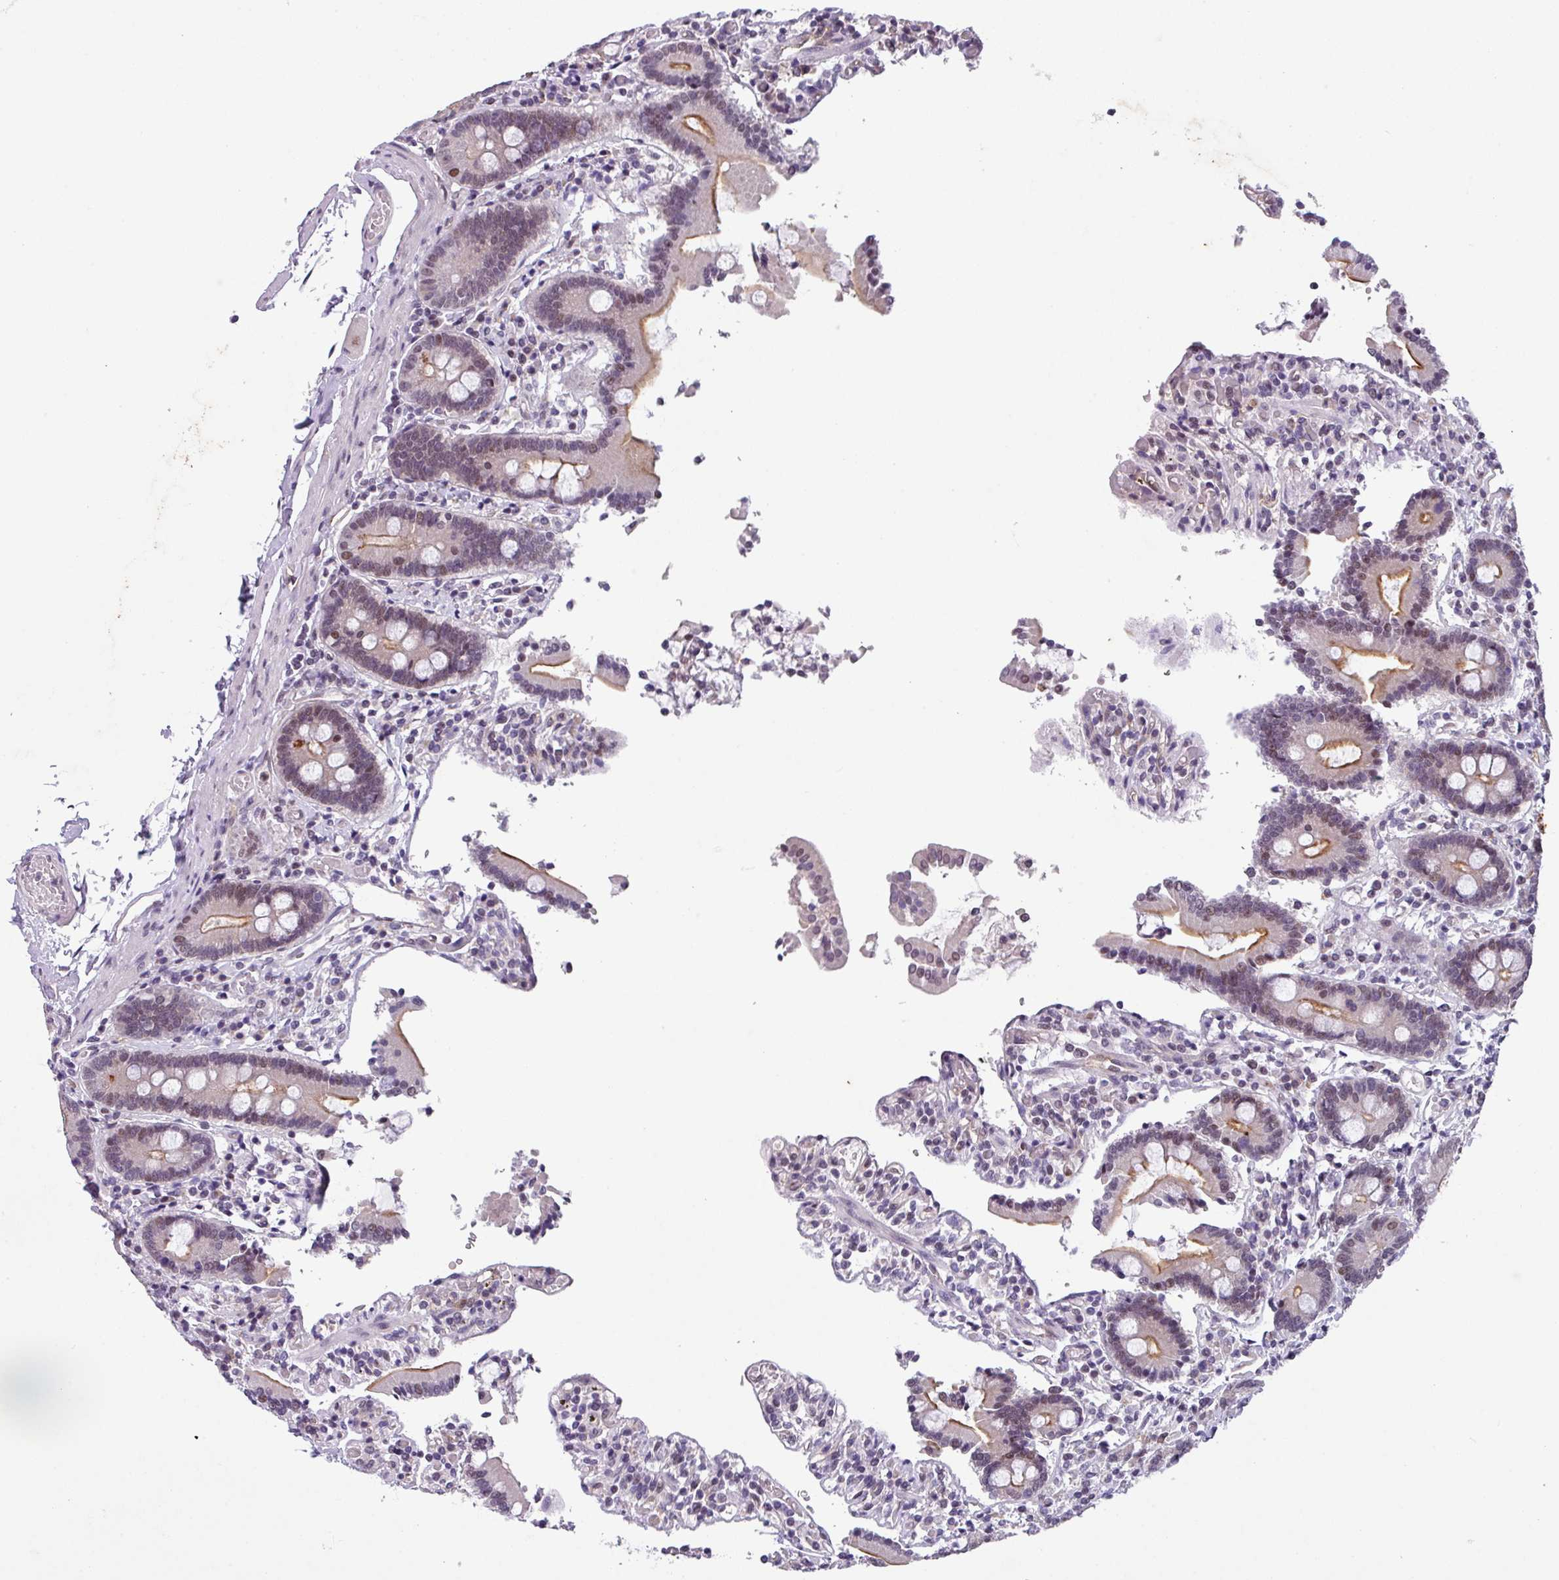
{"staining": {"intensity": "moderate", "quantity": ">75%", "location": "cytoplasmic/membranous,nuclear"}, "tissue": "duodenum", "cell_type": "Glandular cells", "image_type": "normal", "snomed": [{"axis": "morphology", "description": "Normal tissue, NOS"}, {"axis": "topography", "description": "Duodenum"}], "caption": "Immunohistochemical staining of unremarkable duodenum reveals >75% levels of moderate cytoplasmic/membranous,nuclear protein staining in approximately >75% of glandular cells.", "gene": "ZFP3", "patient": {"sex": "male", "age": 55}}